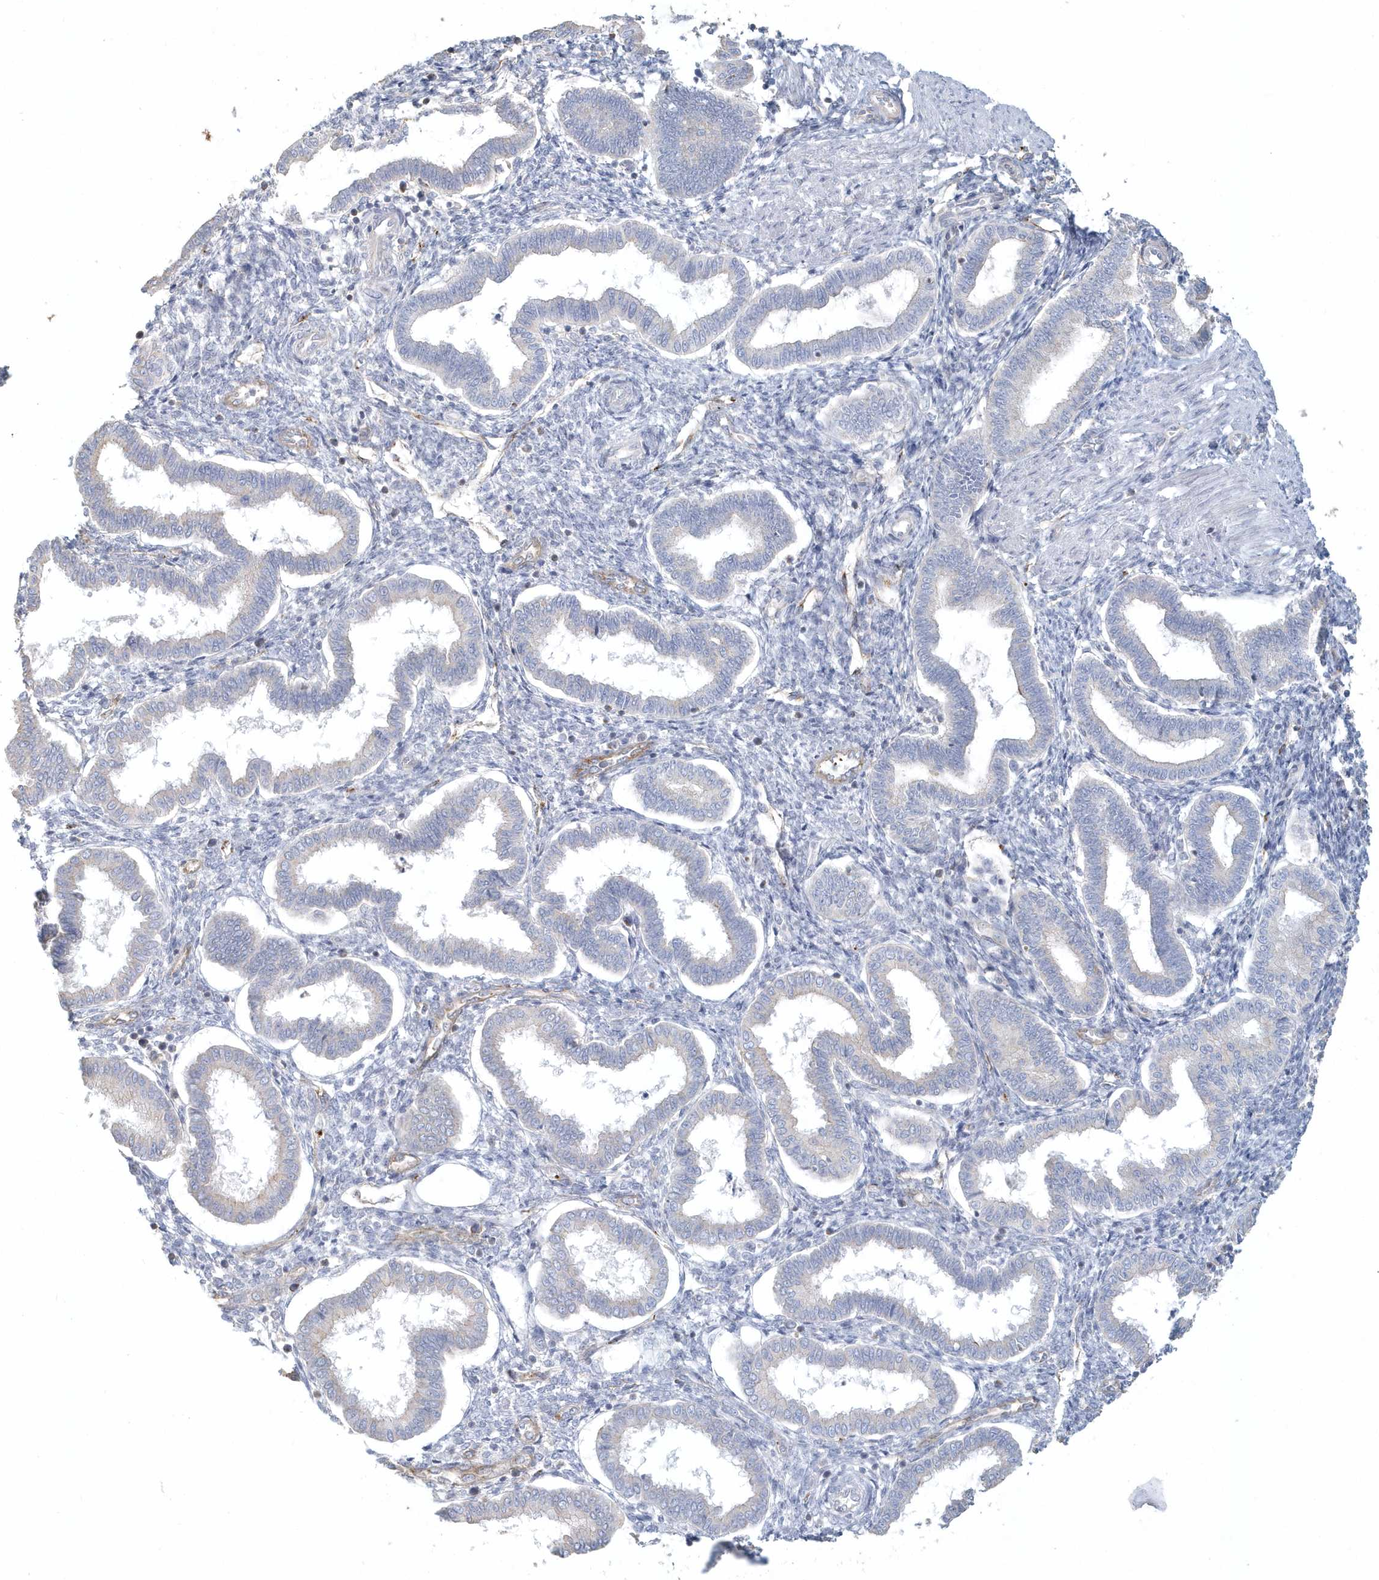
{"staining": {"intensity": "negative", "quantity": "none", "location": "none"}, "tissue": "endometrium", "cell_type": "Cells in endometrial stroma", "image_type": "normal", "snomed": [{"axis": "morphology", "description": "Normal tissue, NOS"}, {"axis": "topography", "description": "Endometrium"}], "caption": "IHC of benign endometrium exhibits no staining in cells in endometrial stroma. Brightfield microscopy of IHC stained with DAB (brown) and hematoxylin (blue), captured at high magnification.", "gene": "MMRN1", "patient": {"sex": "female", "age": 24}}